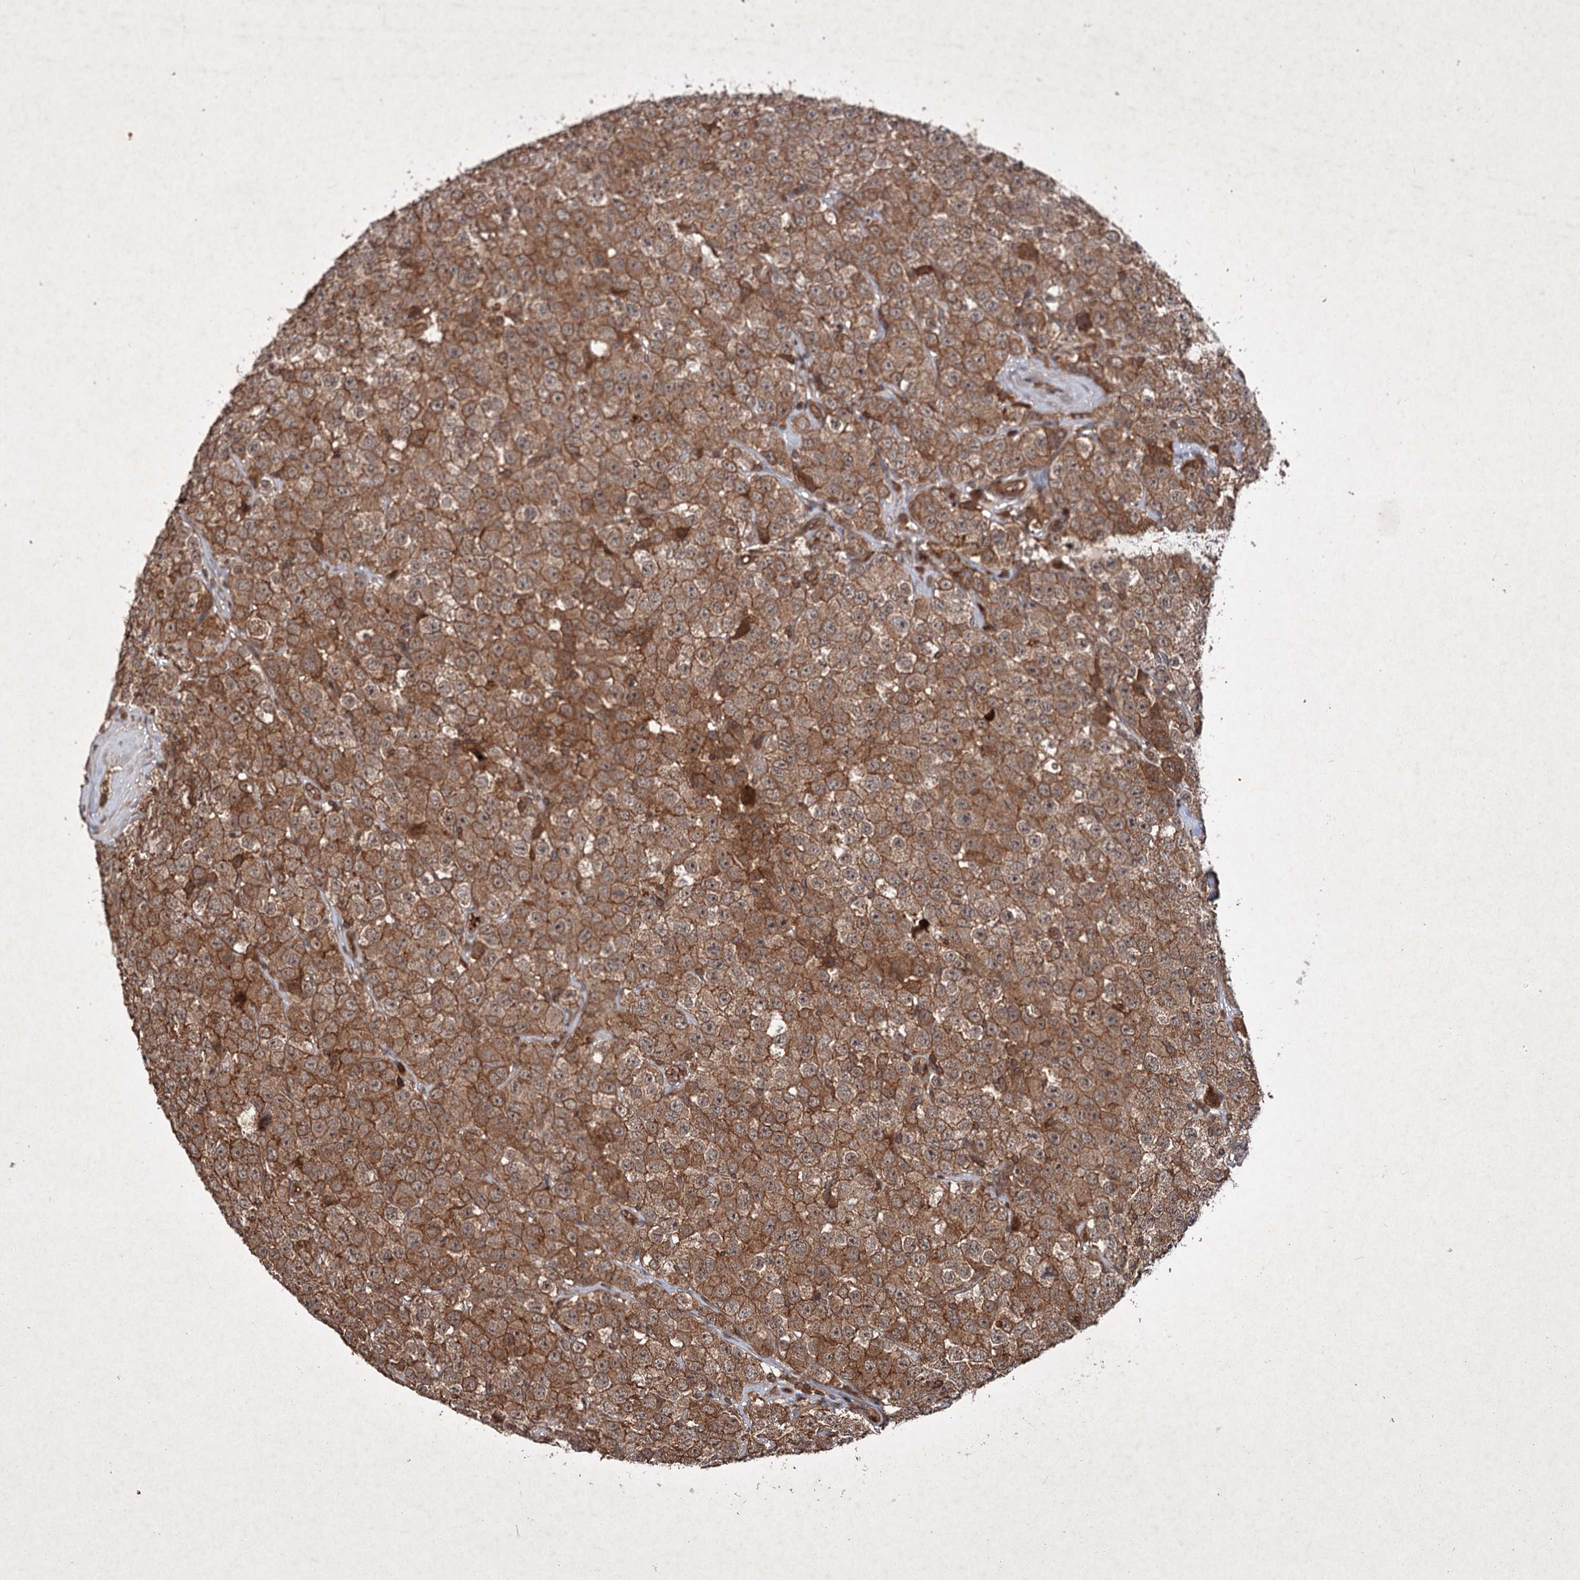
{"staining": {"intensity": "strong", "quantity": ">75%", "location": "cytoplasmic/membranous"}, "tissue": "testis cancer", "cell_type": "Tumor cells", "image_type": "cancer", "snomed": [{"axis": "morphology", "description": "Seminoma, NOS"}, {"axis": "topography", "description": "Testis"}], "caption": "Seminoma (testis) stained with a brown dye displays strong cytoplasmic/membranous positive positivity in approximately >75% of tumor cells.", "gene": "ADK", "patient": {"sex": "male", "age": 28}}